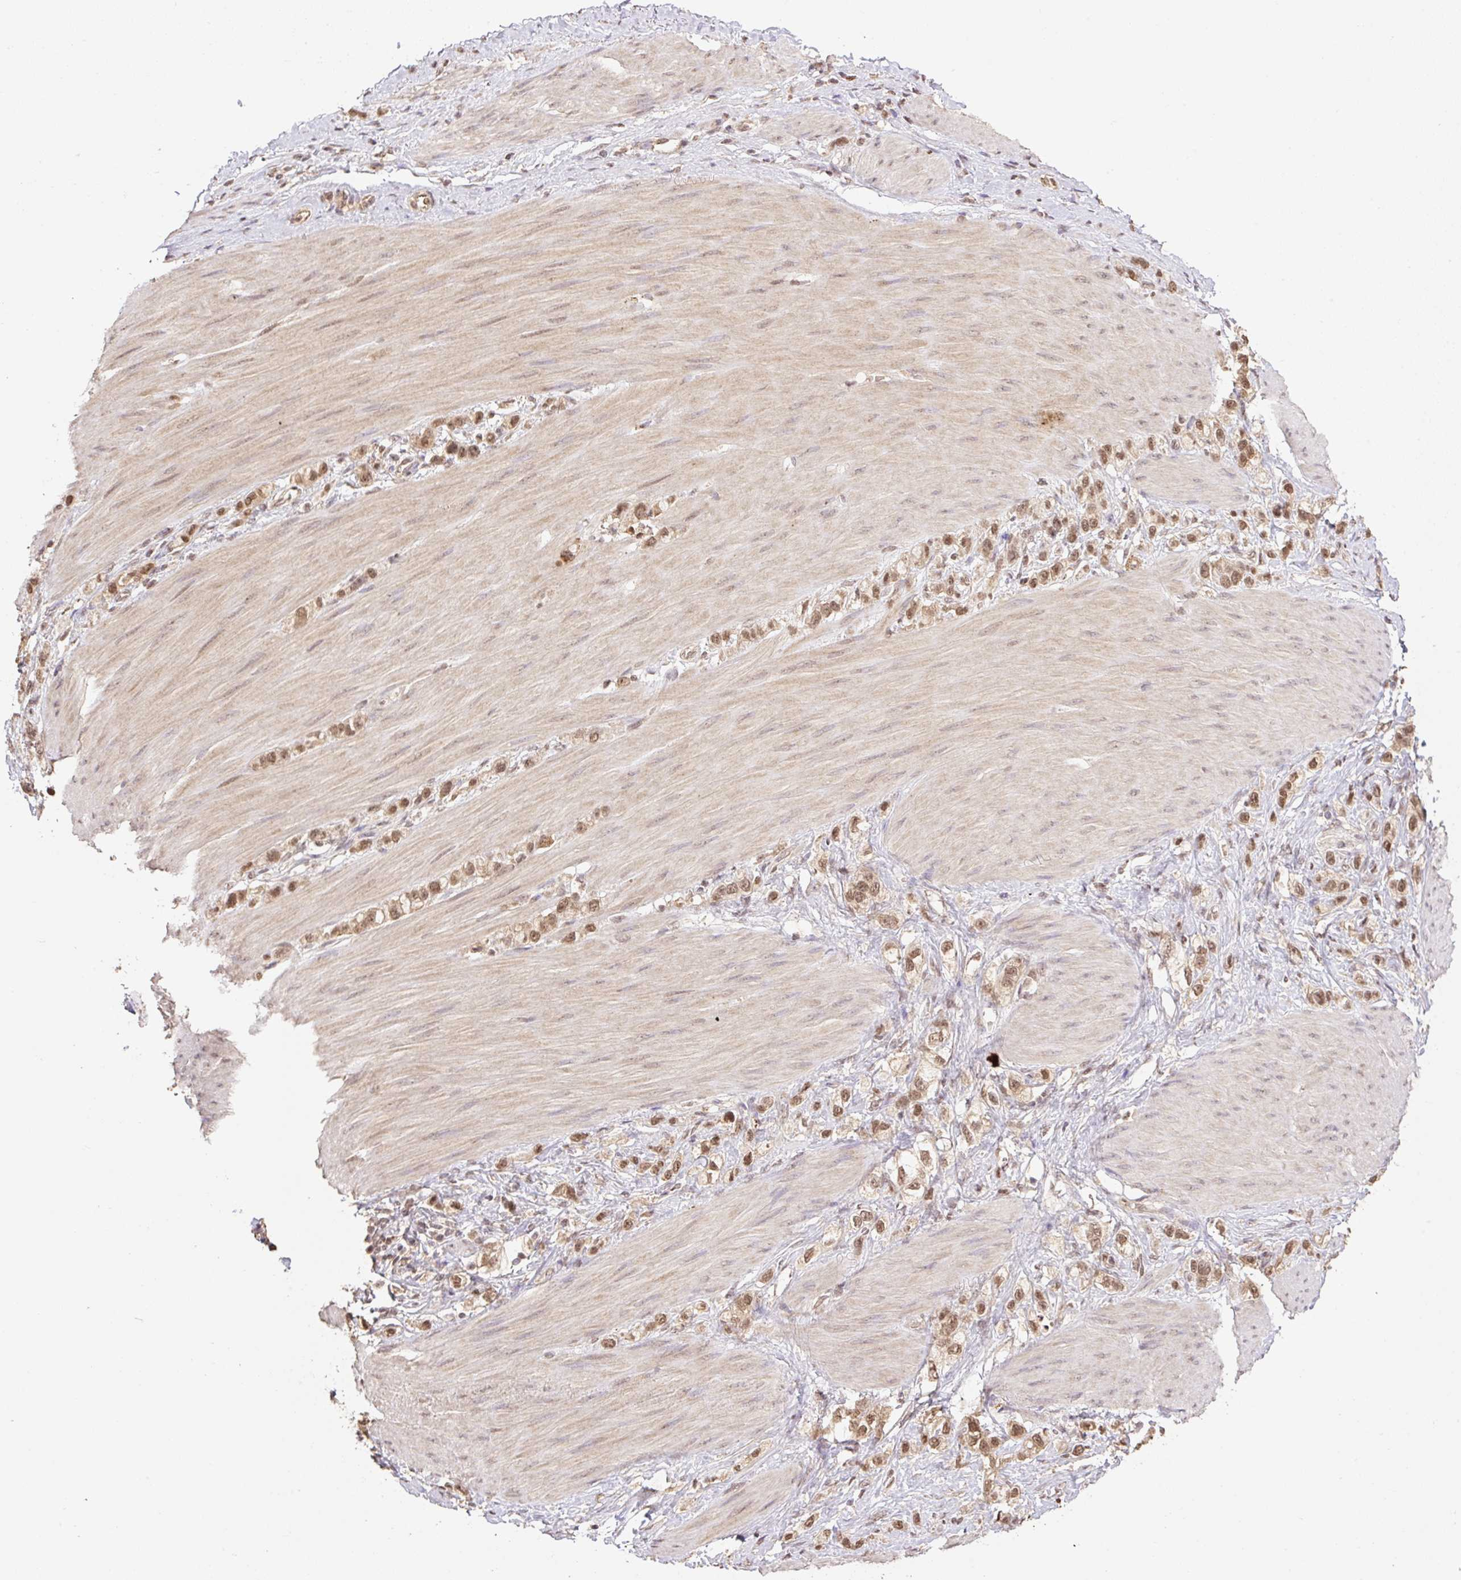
{"staining": {"intensity": "moderate", "quantity": ">75%", "location": "nuclear"}, "tissue": "stomach cancer", "cell_type": "Tumor cells", "image_type": "cancer", "snomed": [{"axis": "morphology", "description": "Adenocarcinoma, NOS"}, {"axis": "topography", "description": "Stomach"}], "caption": "Adenocarcinoma (stomach) stained with a protein marker exhibits moderate staining in tumor cells.", "gene": "VPS25", "patient": {"sex": "female", "age": 65}}